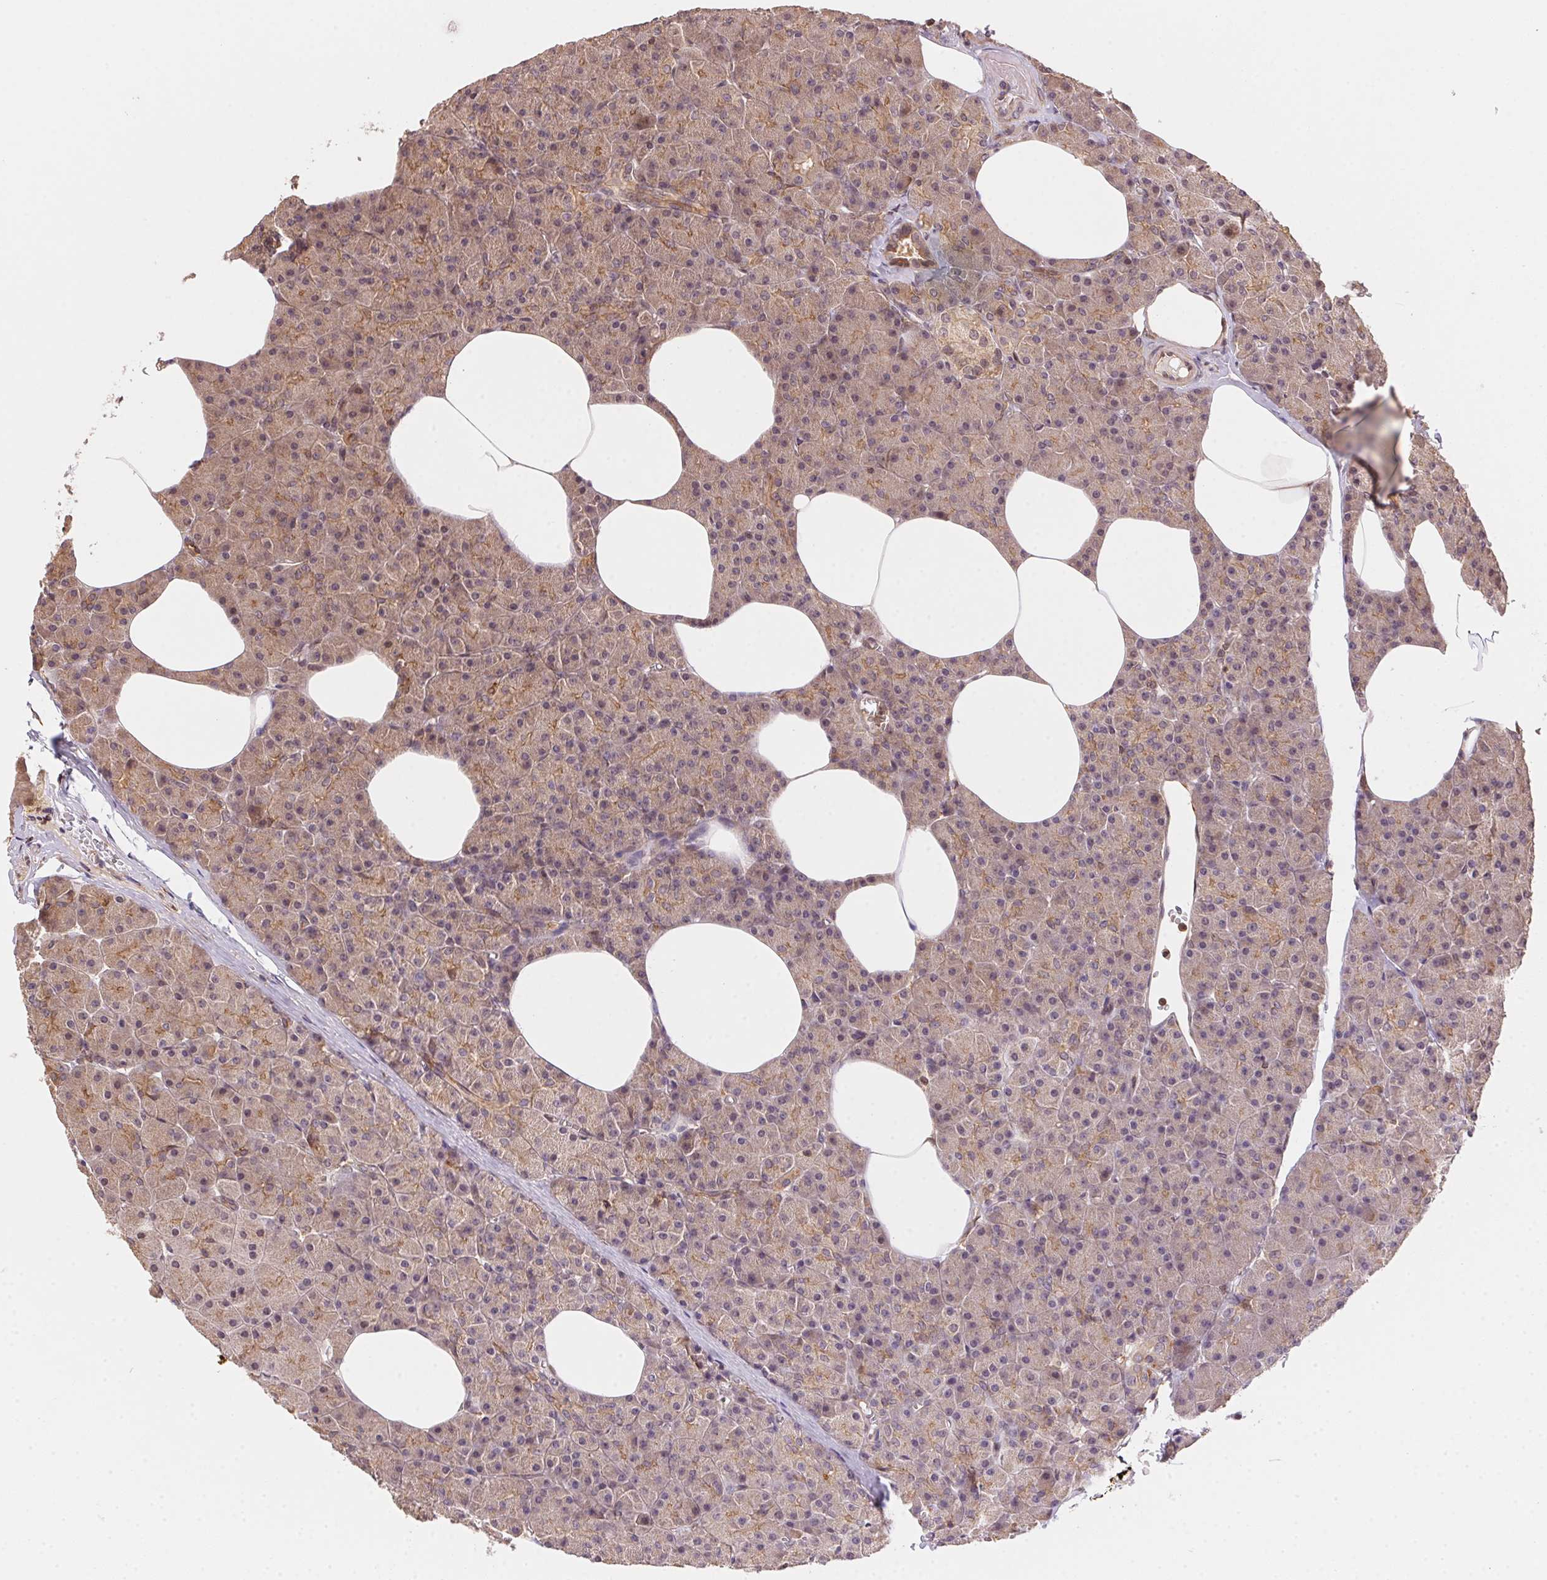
{"staining": {"intensity": "weak", "quantity": ">75%", "location": "cytoplasmic/membranous"}, "tissue": "pancreas", "cell_type": "Exocrine glandular cells", "image_type": "normal", "snomed": [{"axis": "morphology", "description": "Normal tissue, NOS"}, {"axis": "topography", "description": "Pancreas"}], "caption": "Immunohistochemical staining of benign human pancreas displays low levels of weak cytoplasmic/membranous positivity in approximately >75% of exocrine glandular cells.", "gene": "MEX3D", "patient": {"sex": "female", "age": 45}}